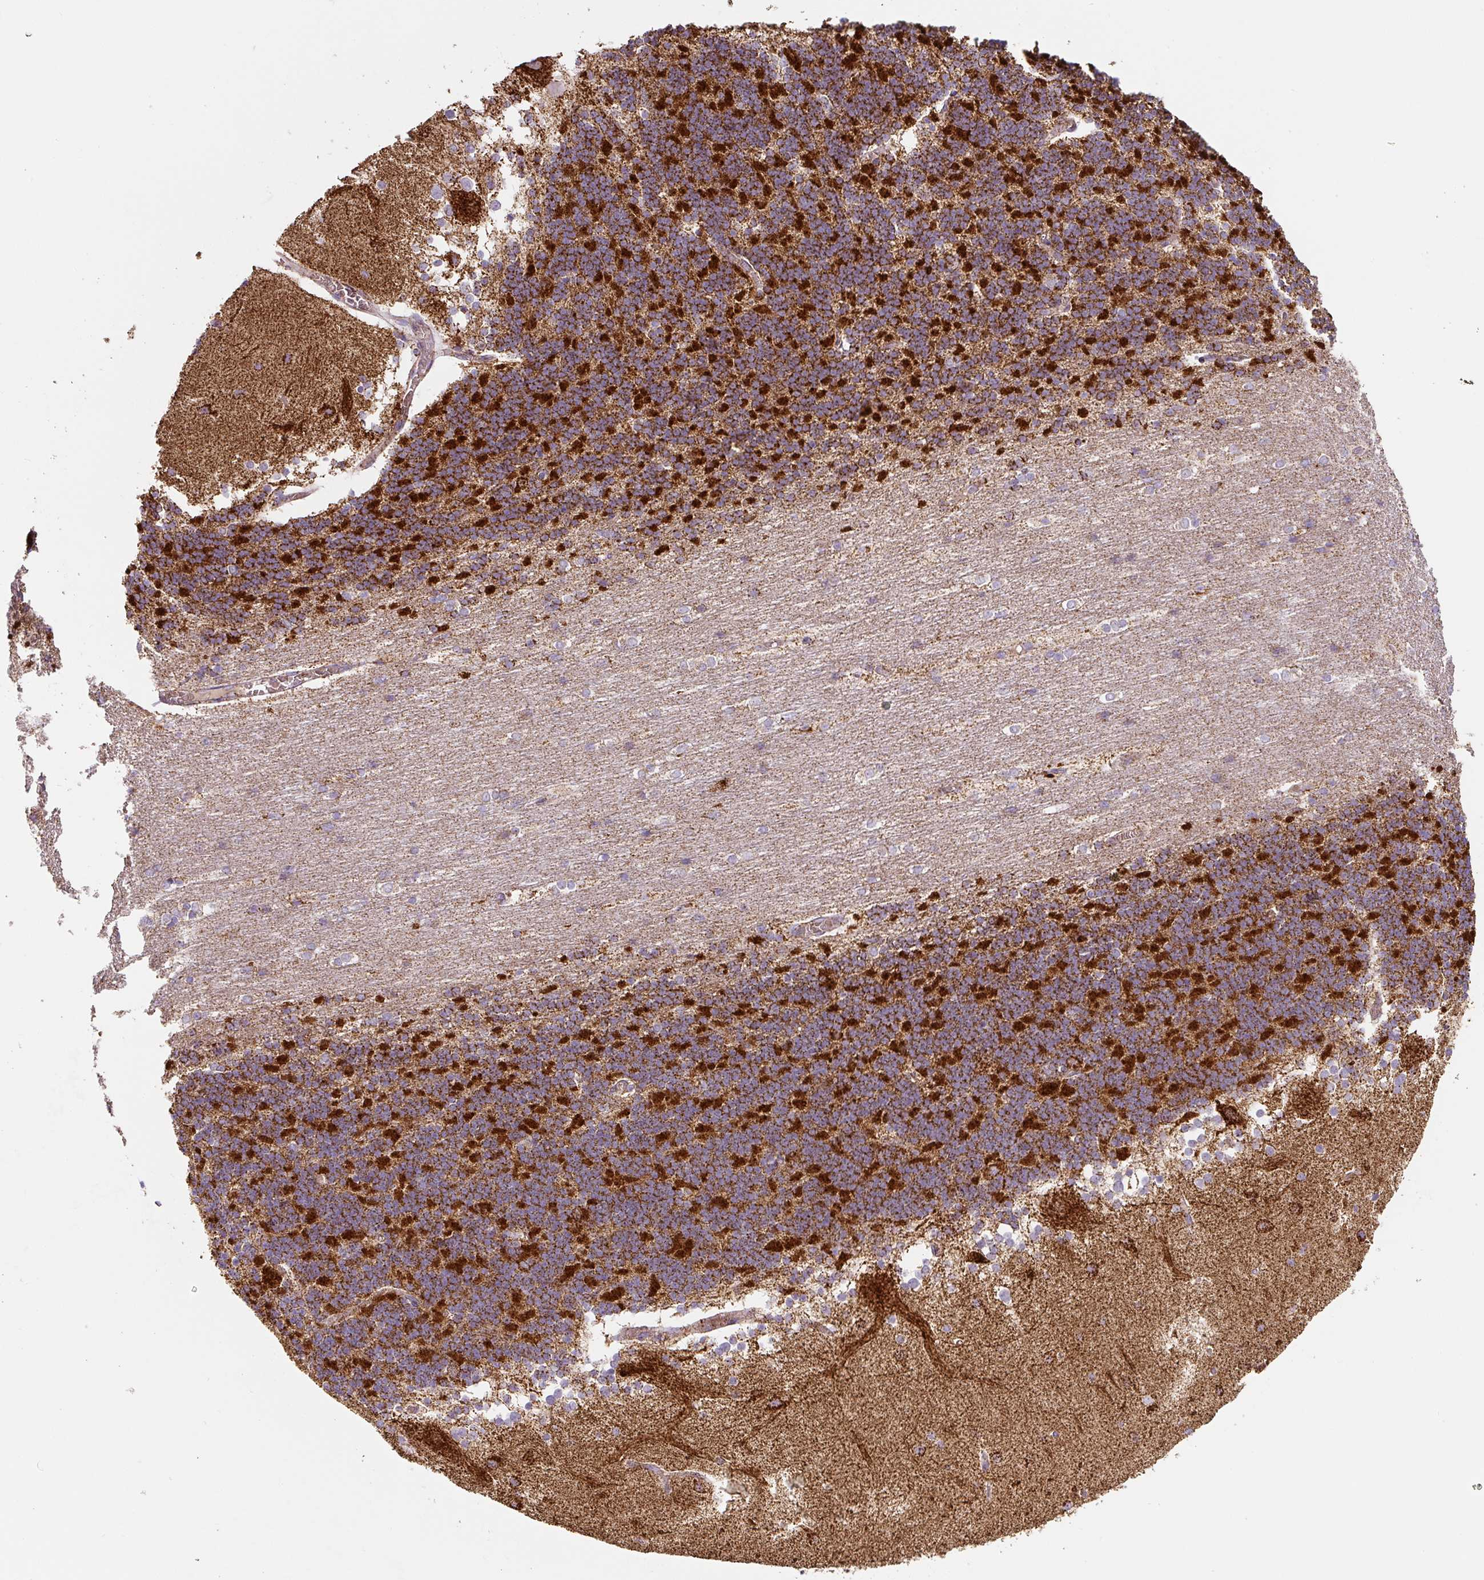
{"staining": {"intensity": "strong", "quantity": "25%-75%", "location": "cytoplasmic/membranous"}, "tissue": "cerebellum", "cell_type": "Cells in granular layer", "image_type": "normal", "snomed": [{"axis": "morphology", "description": "Normal tissue, NOS"}, {"axis": "topography", "description": "Cerebellum"}], "caption": "Cerebellum stained for a protein exhibits strong cytoplasmic/membranous positivity in cells in granular layer. The staining is performed using DAB brown chromogen to label protein expression. The nuclei are counter-stained blue using hematoxylin.", "gene": "MT", "patient": {"sex": "female", "age": 54}}